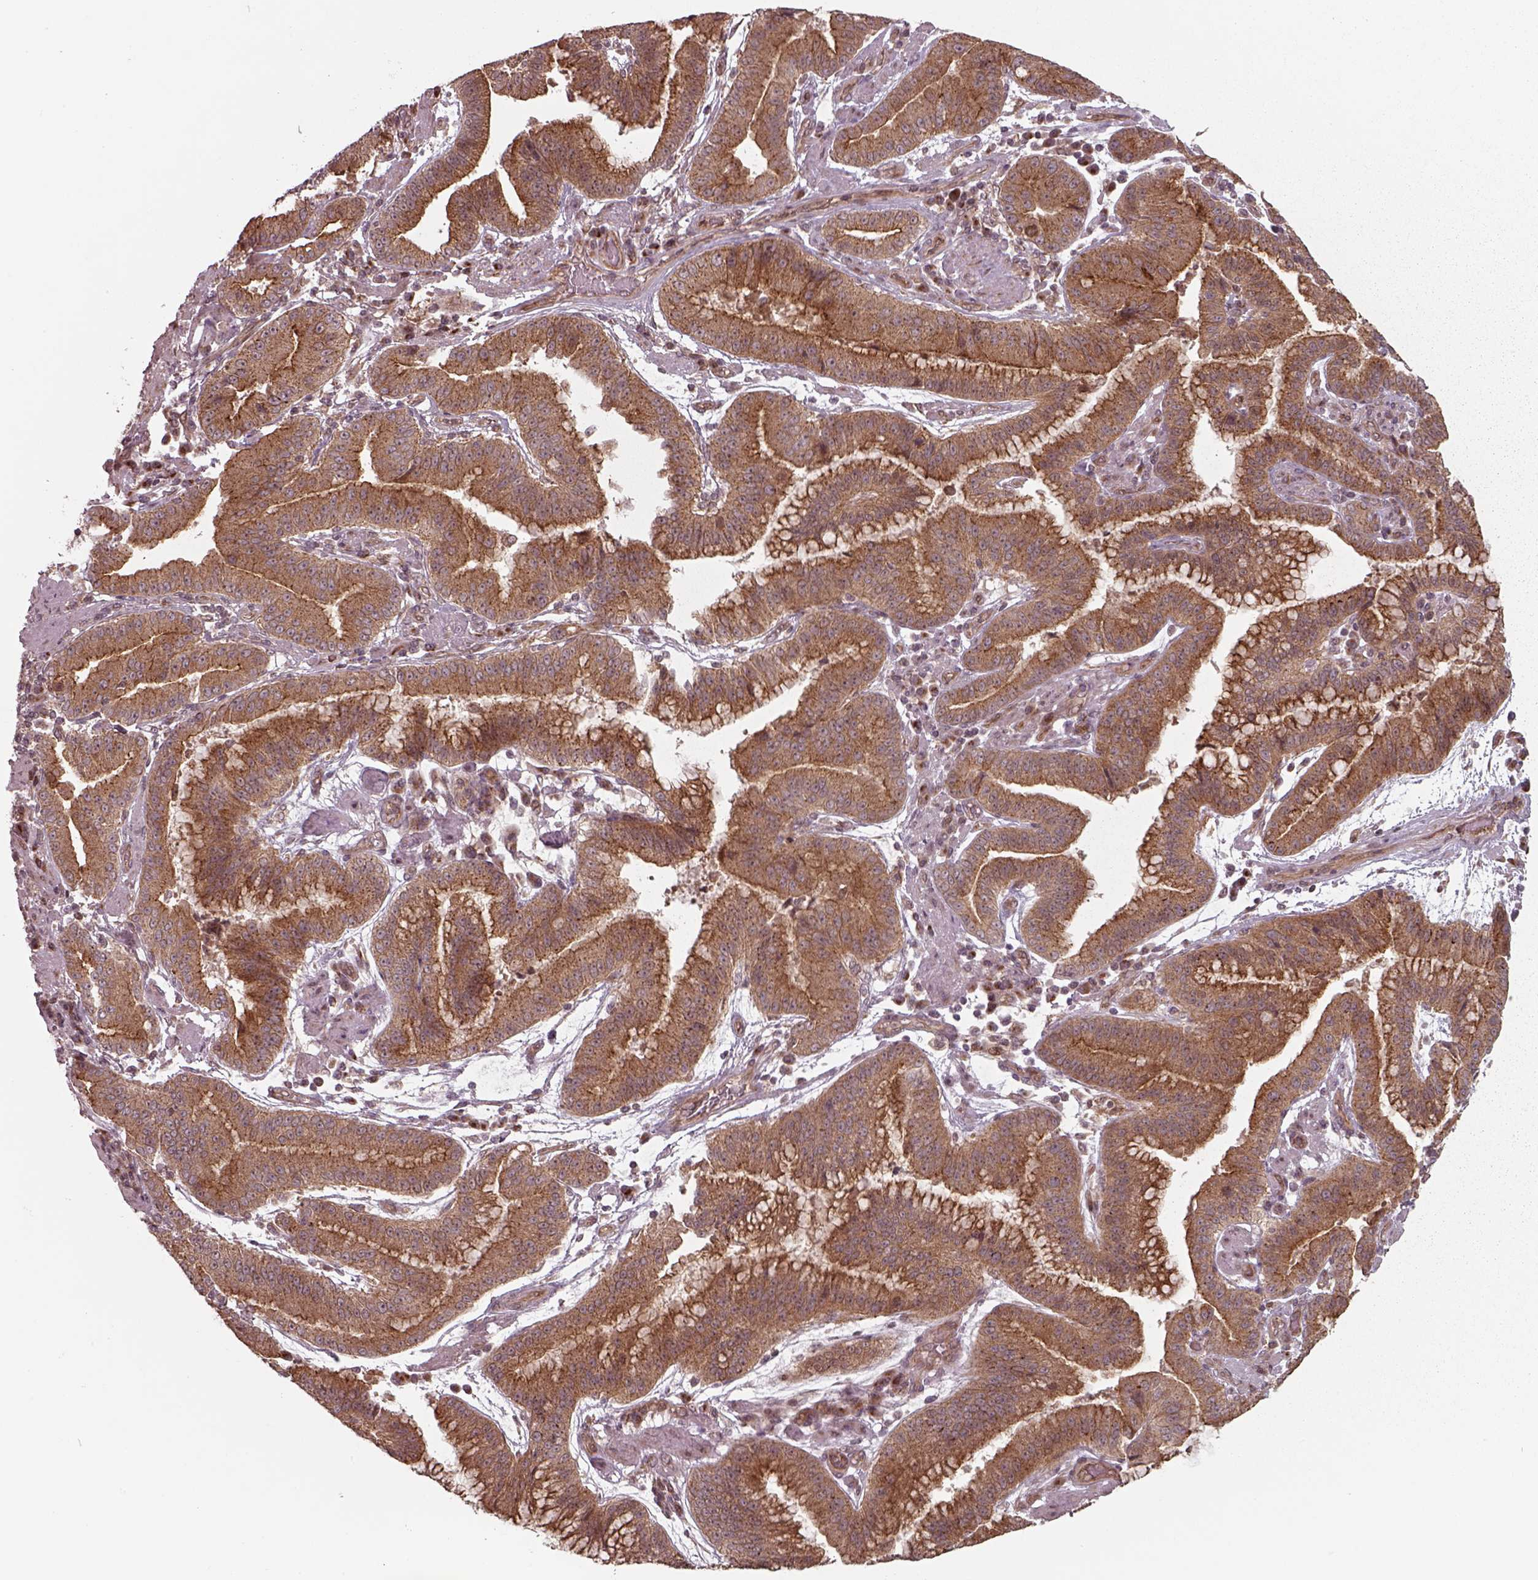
{"staining": {"intensity": "moderate", "quantity": ">75%", "location": "cytoplasmic/membranous"}, "tissue": "stomach cancer", "cell_type": "Tumor cells", "image_type": "cancer", "snomed": [{"axis": "morphology", "description": "Adenocarcinoma, NOS"}, {"axis": "topography", "description": "Stomach"}], "caption": "Tumor cells show medium levels of moderate cytoplasmic/membranous expression in about >75% of cells in adenocarcinoma (stomach).", "gene": "CHMP3", "patient": {"sex": "male", "age": 83}}